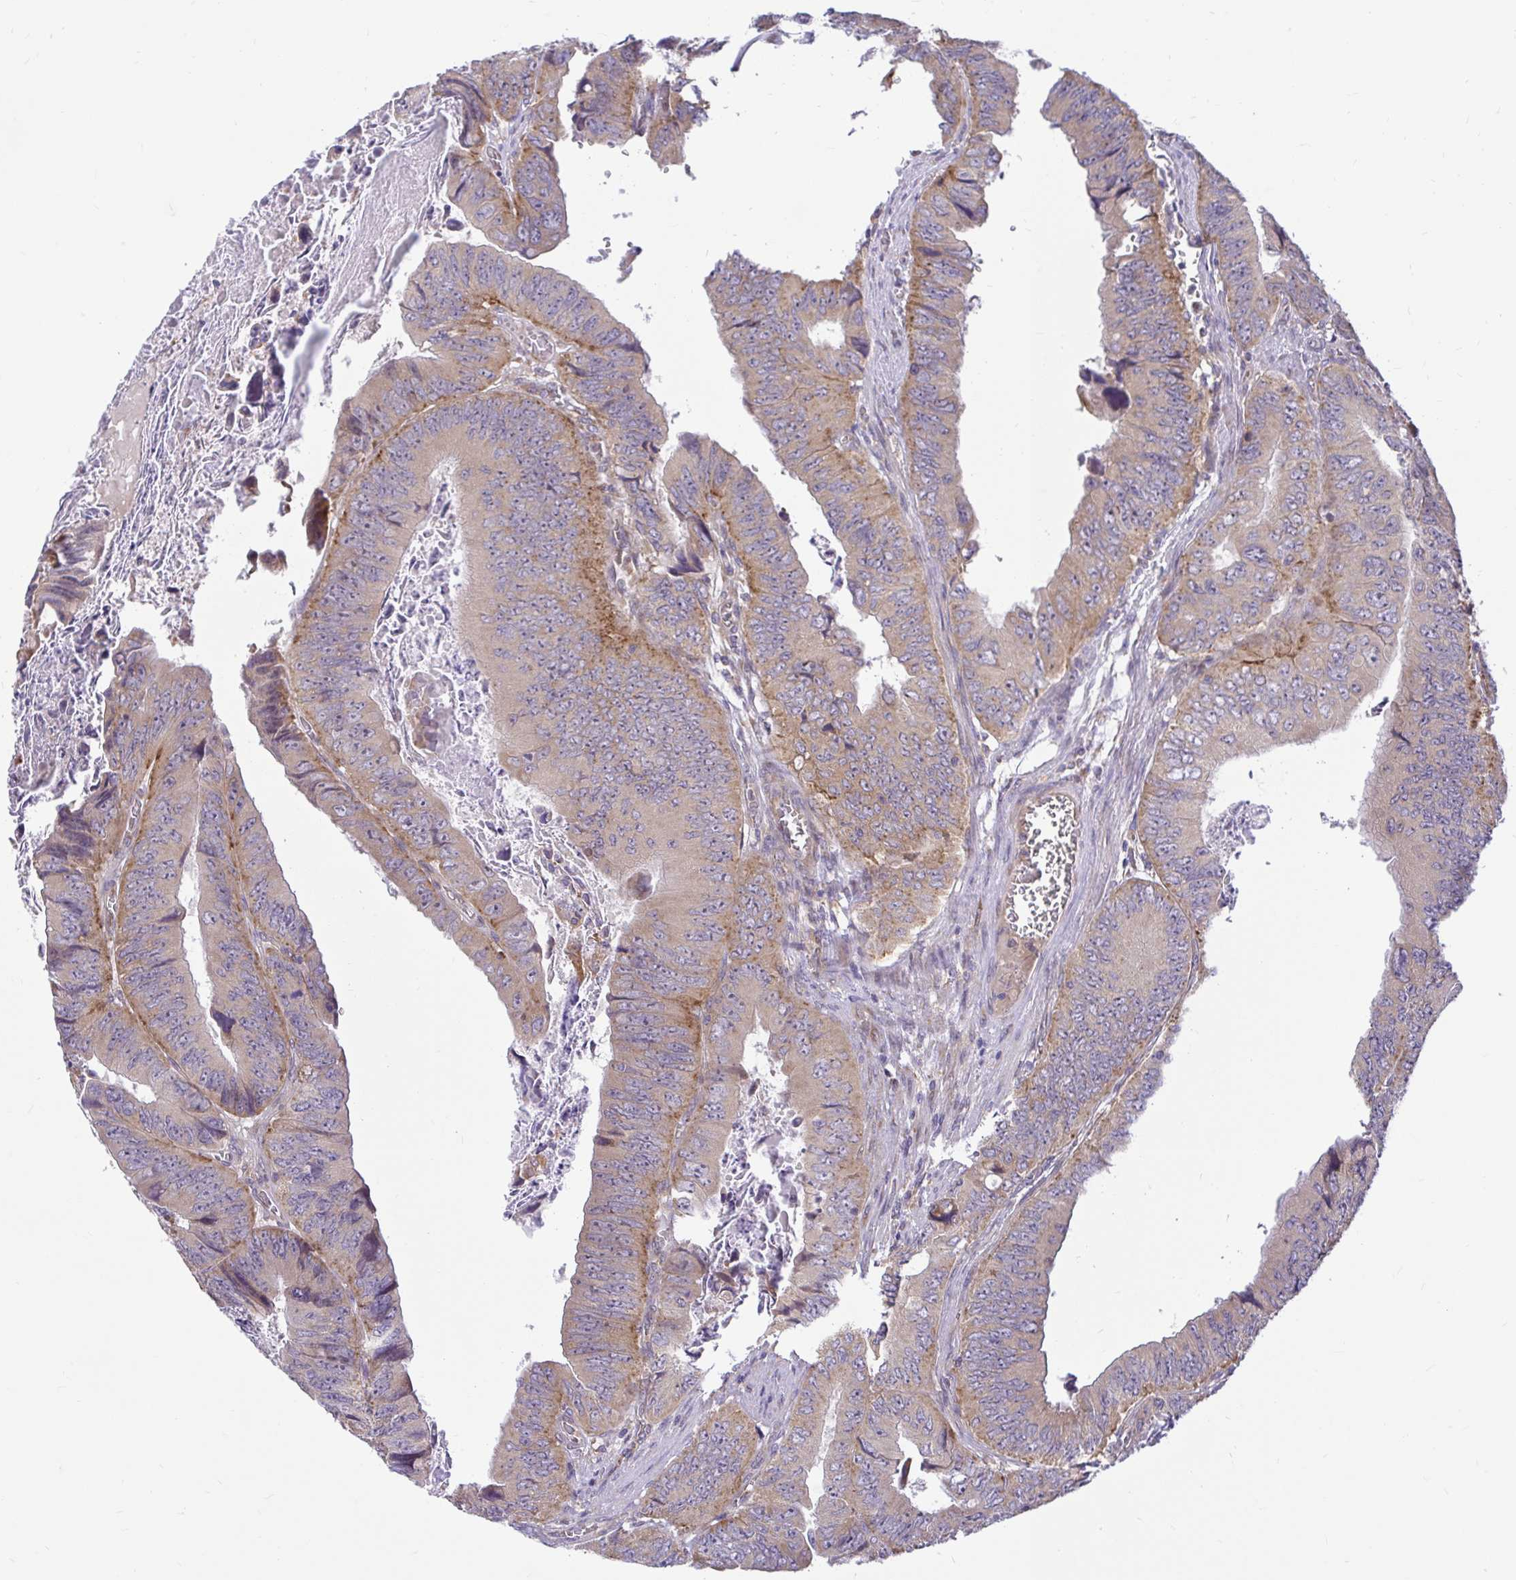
{"staining": {"intensity": "moderate", "quantity": "<25%", "location": "cytoplasmic/membranous"}, "tissue": "colorectal cancer", "cell_type": "Tumor cells", "image_type": "cancer", "snomed": [{"axis": "morphology", "description": "Adenocarcinoma, NOS"}, {"axis": "topography", "description": "Colon"}], "caption": "Protein staining of colorectal cancer (adenocarcinoma) tissue shows moderate cytoplasmic/membranous positivity in approximately <25% of tumor cells.", "gene": "VTI1B", "patient": {"sex": "female", "age": 84}}